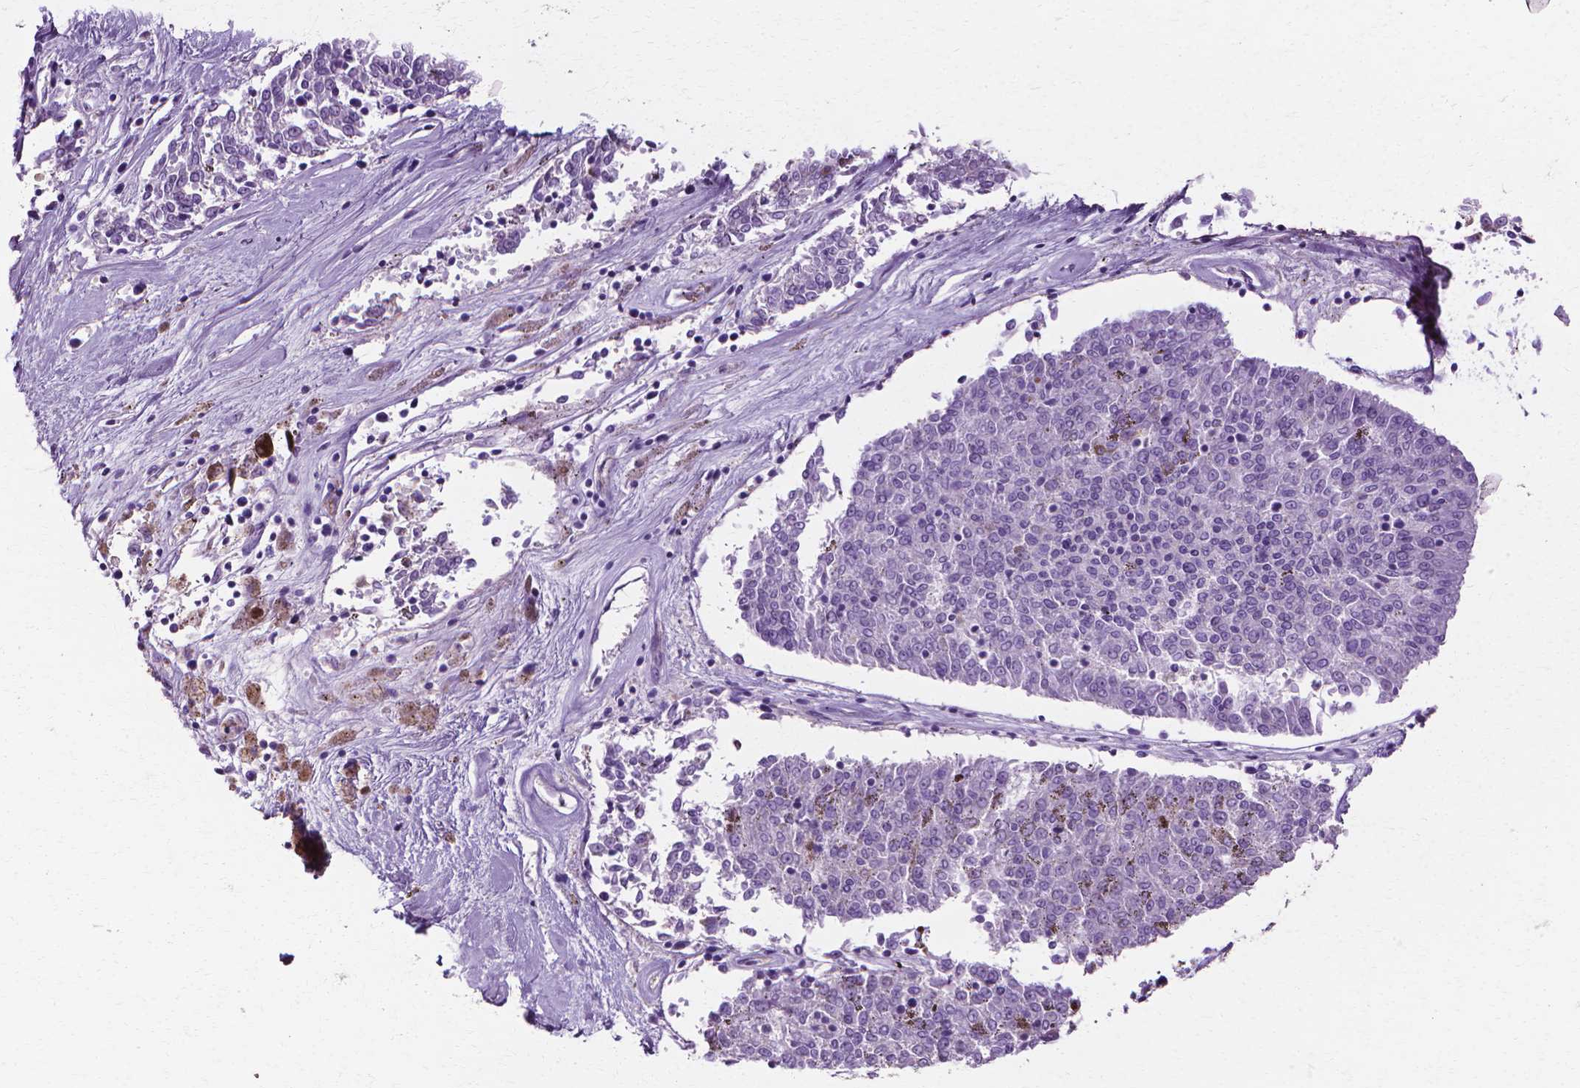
{"staining": {"intensity": "negative", "quantity": "none", "location": "none"}, "tissue": "melanoma", "cell_type": "Tumor cells", "image_type": "cancer", "snomed": [{"axis": "morphology", "description": "Malignant melanoma, NOS"}, {"axis": "topography", "description": "Skin"}], "caption": "A photomicrograph of melanoma stained for a protein reveals no brown staining in tumor cells.", "gene": "CFAP157", "patient": {"sex": "female", "age": 72}}